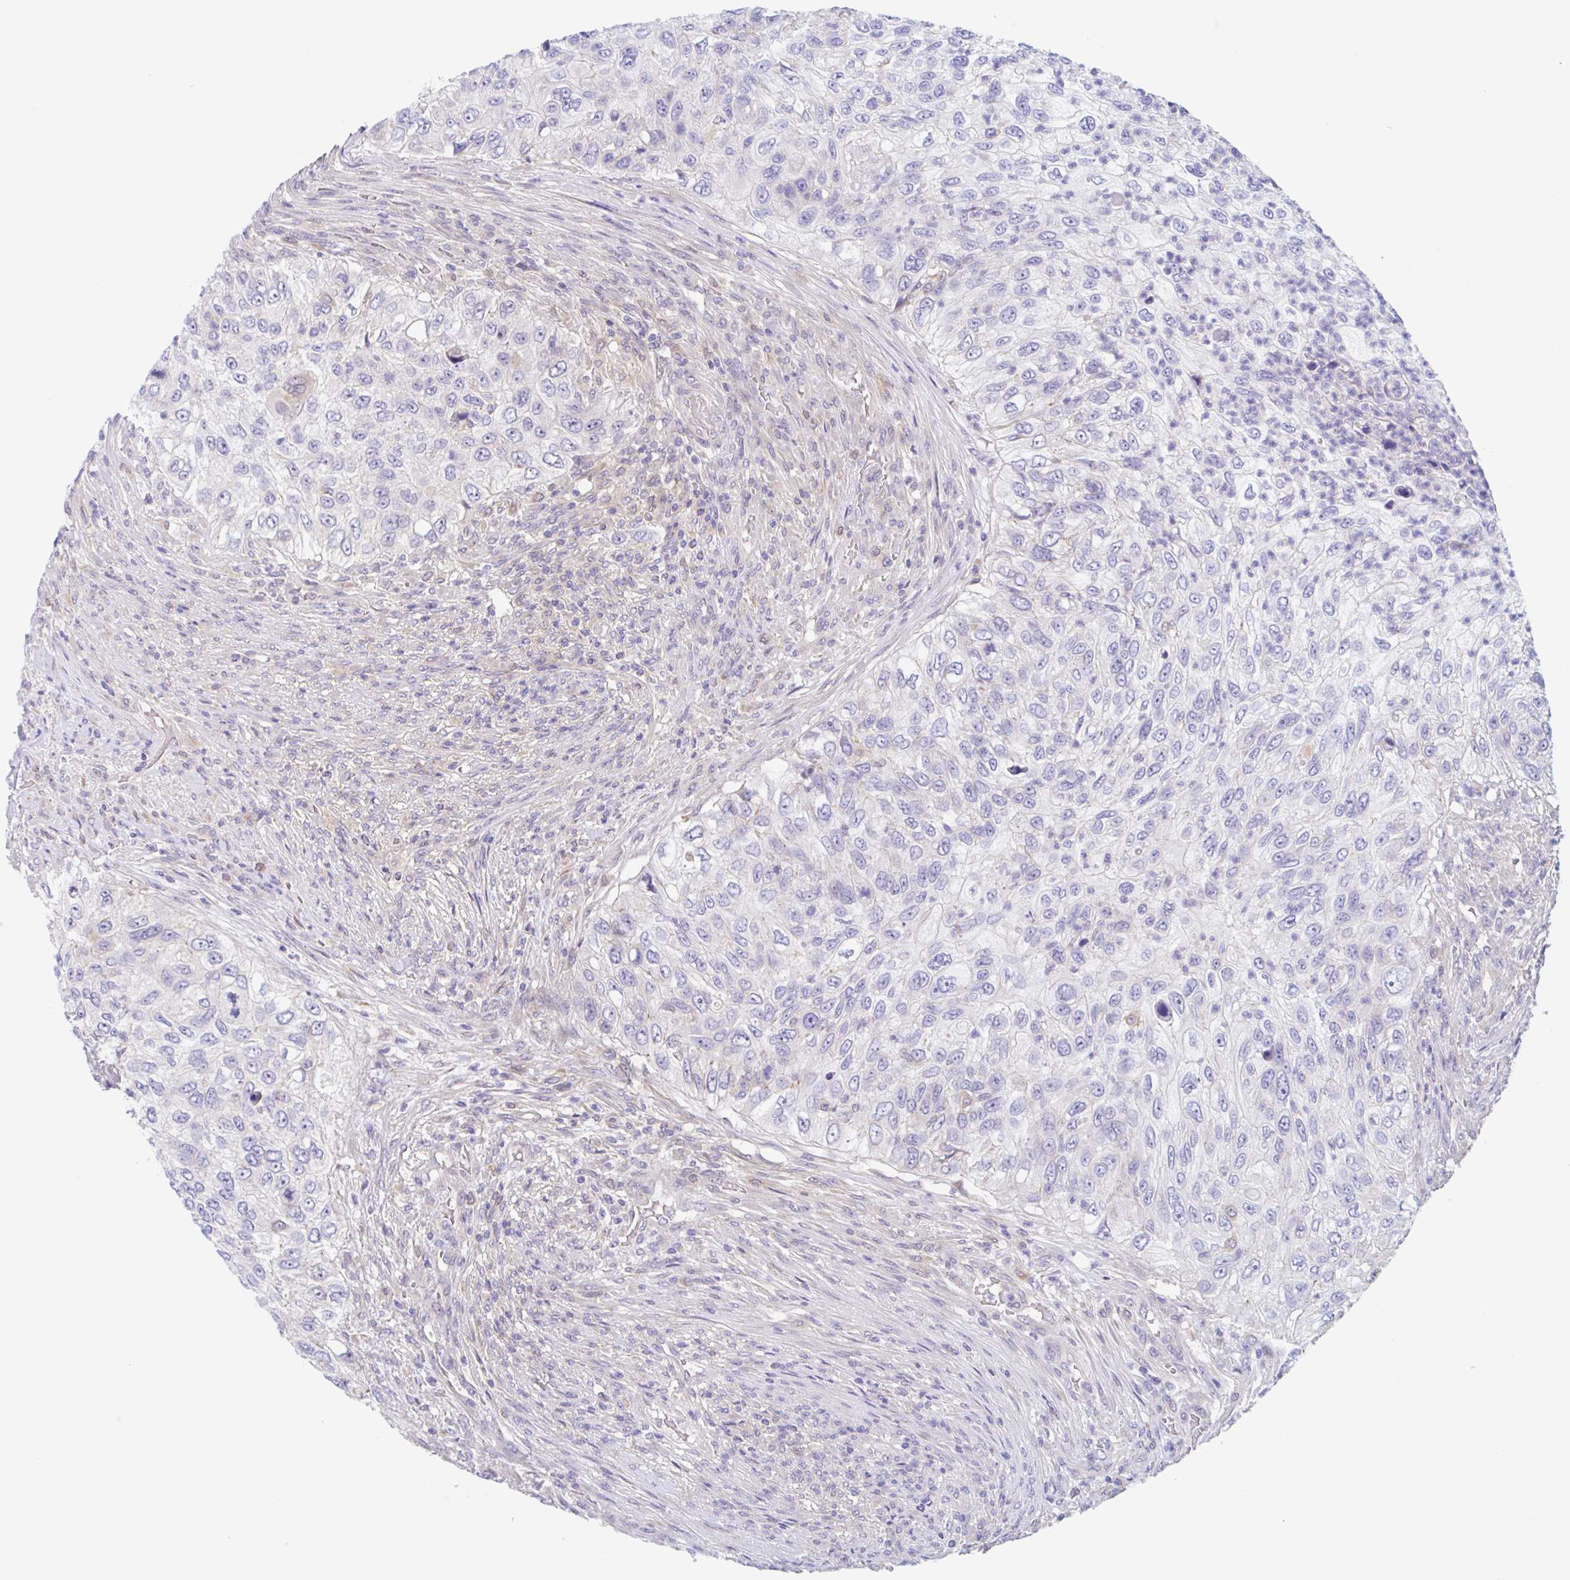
{"staining": {"intensity": "negative", "quantity": "none", "location": "none"}, "tissue": "urothelial cancer", "cell_type": "Tumor cells", "image_type": "cancer", "snomed": [{"axis": "morphology", "description": "Urothelial carcinoma, High grade"}, {"axis": "topography", "description": "Urinary bladder"}], "caption": "The histopathology image exhibits no significant staining in tumor cells of urothelial carcinoma (high-grade).", "gene": "TMEM86A", "patient": {"sex": "female", "age": 60}}